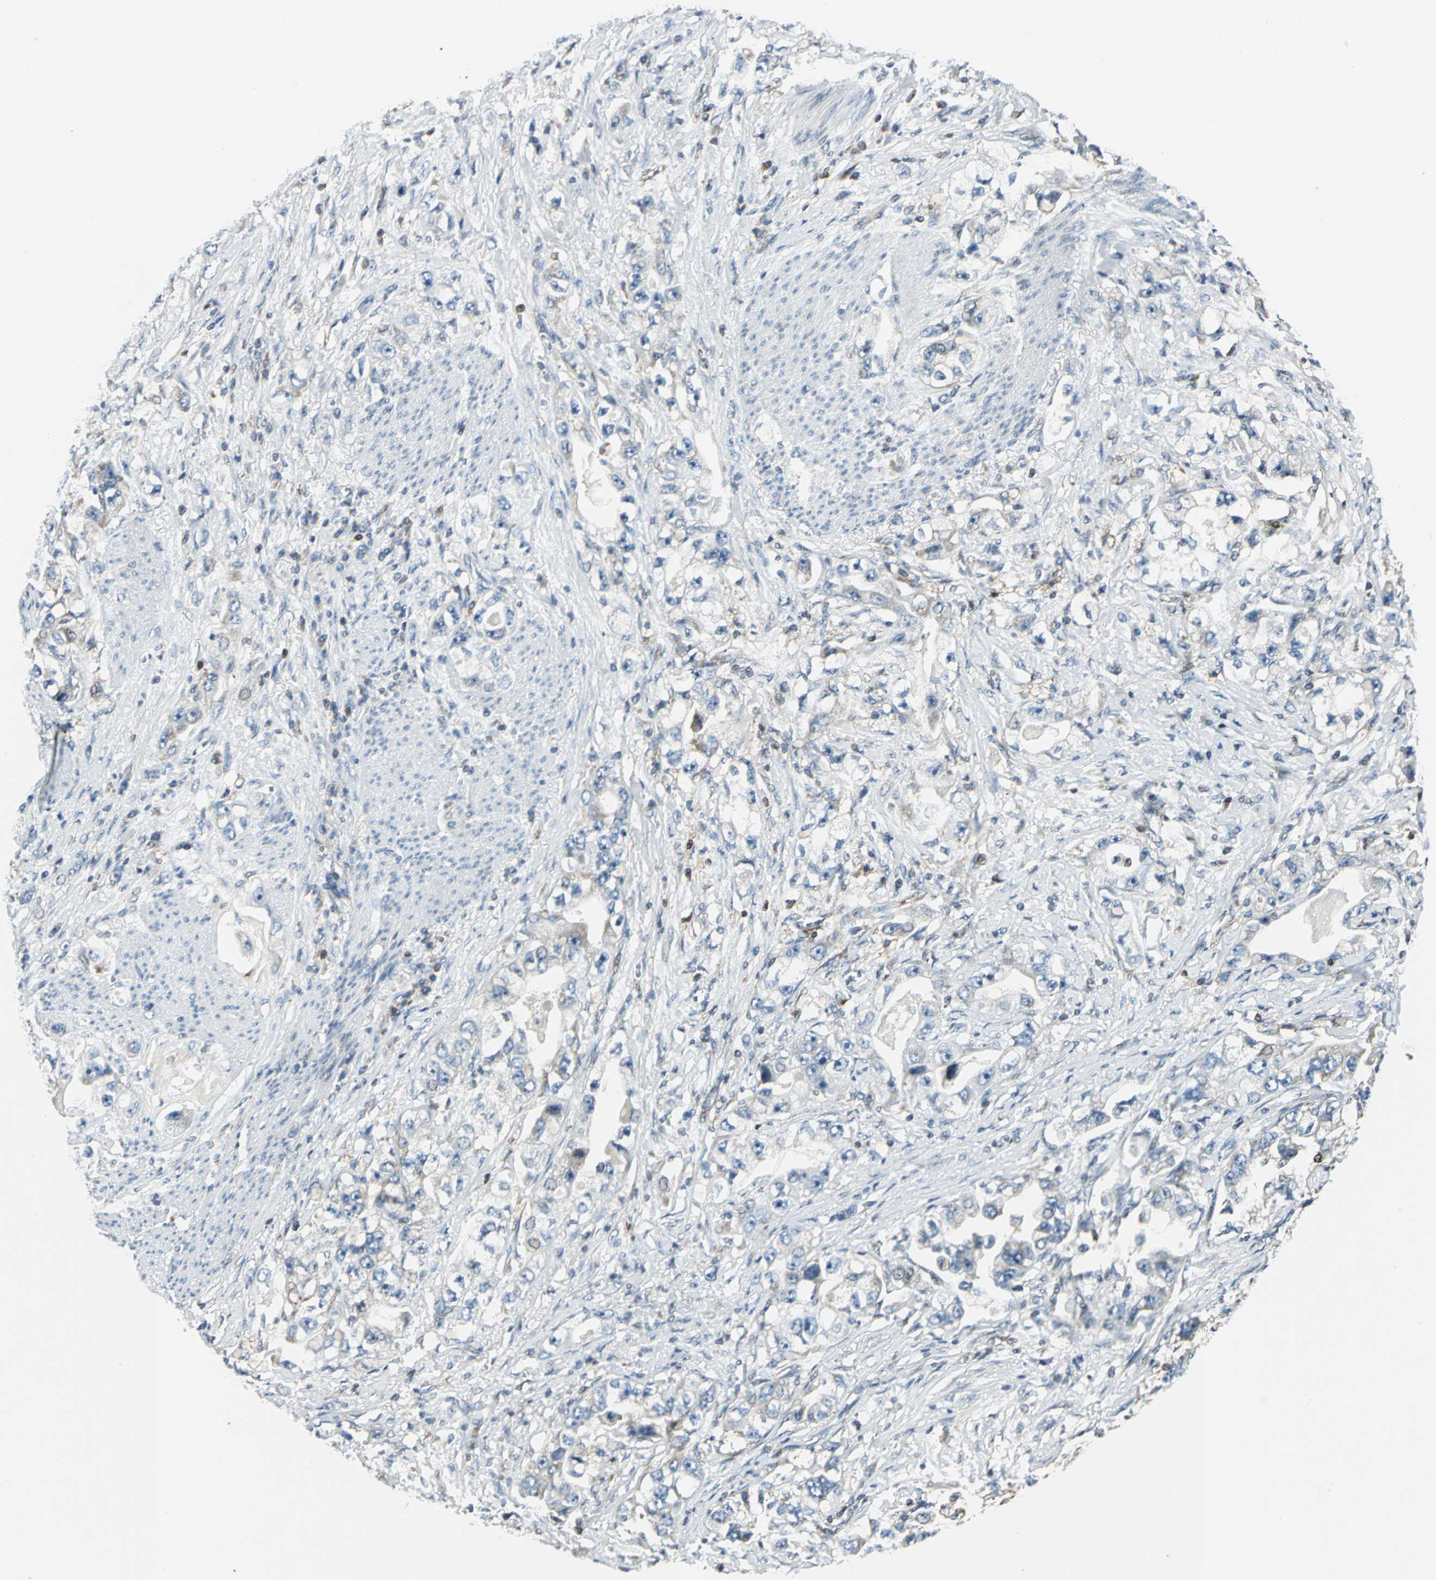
{"staining": {"intensity": "moderate", "quantity": "25%-75%", "location": "cytoplasmic/membranous"}, "tissue": "stomach cancer", "cell_type": "Tumor cells", "image_type": "cancer", "snomed": [{"axis": "morphology", "description": "Adenocarcinoma, NOS"}, {"axis": "topography", "description": "Stomach, lower"}], "caption": "Stomach adenocarcinoma tissue exhibits moderate cytoplasmic/membranous positivity in approximately 25%-75% of tumor cells, visualized by immunohistochemistry.", "gene": "USP40", "patient": {"sex": "female", "age": 93}}